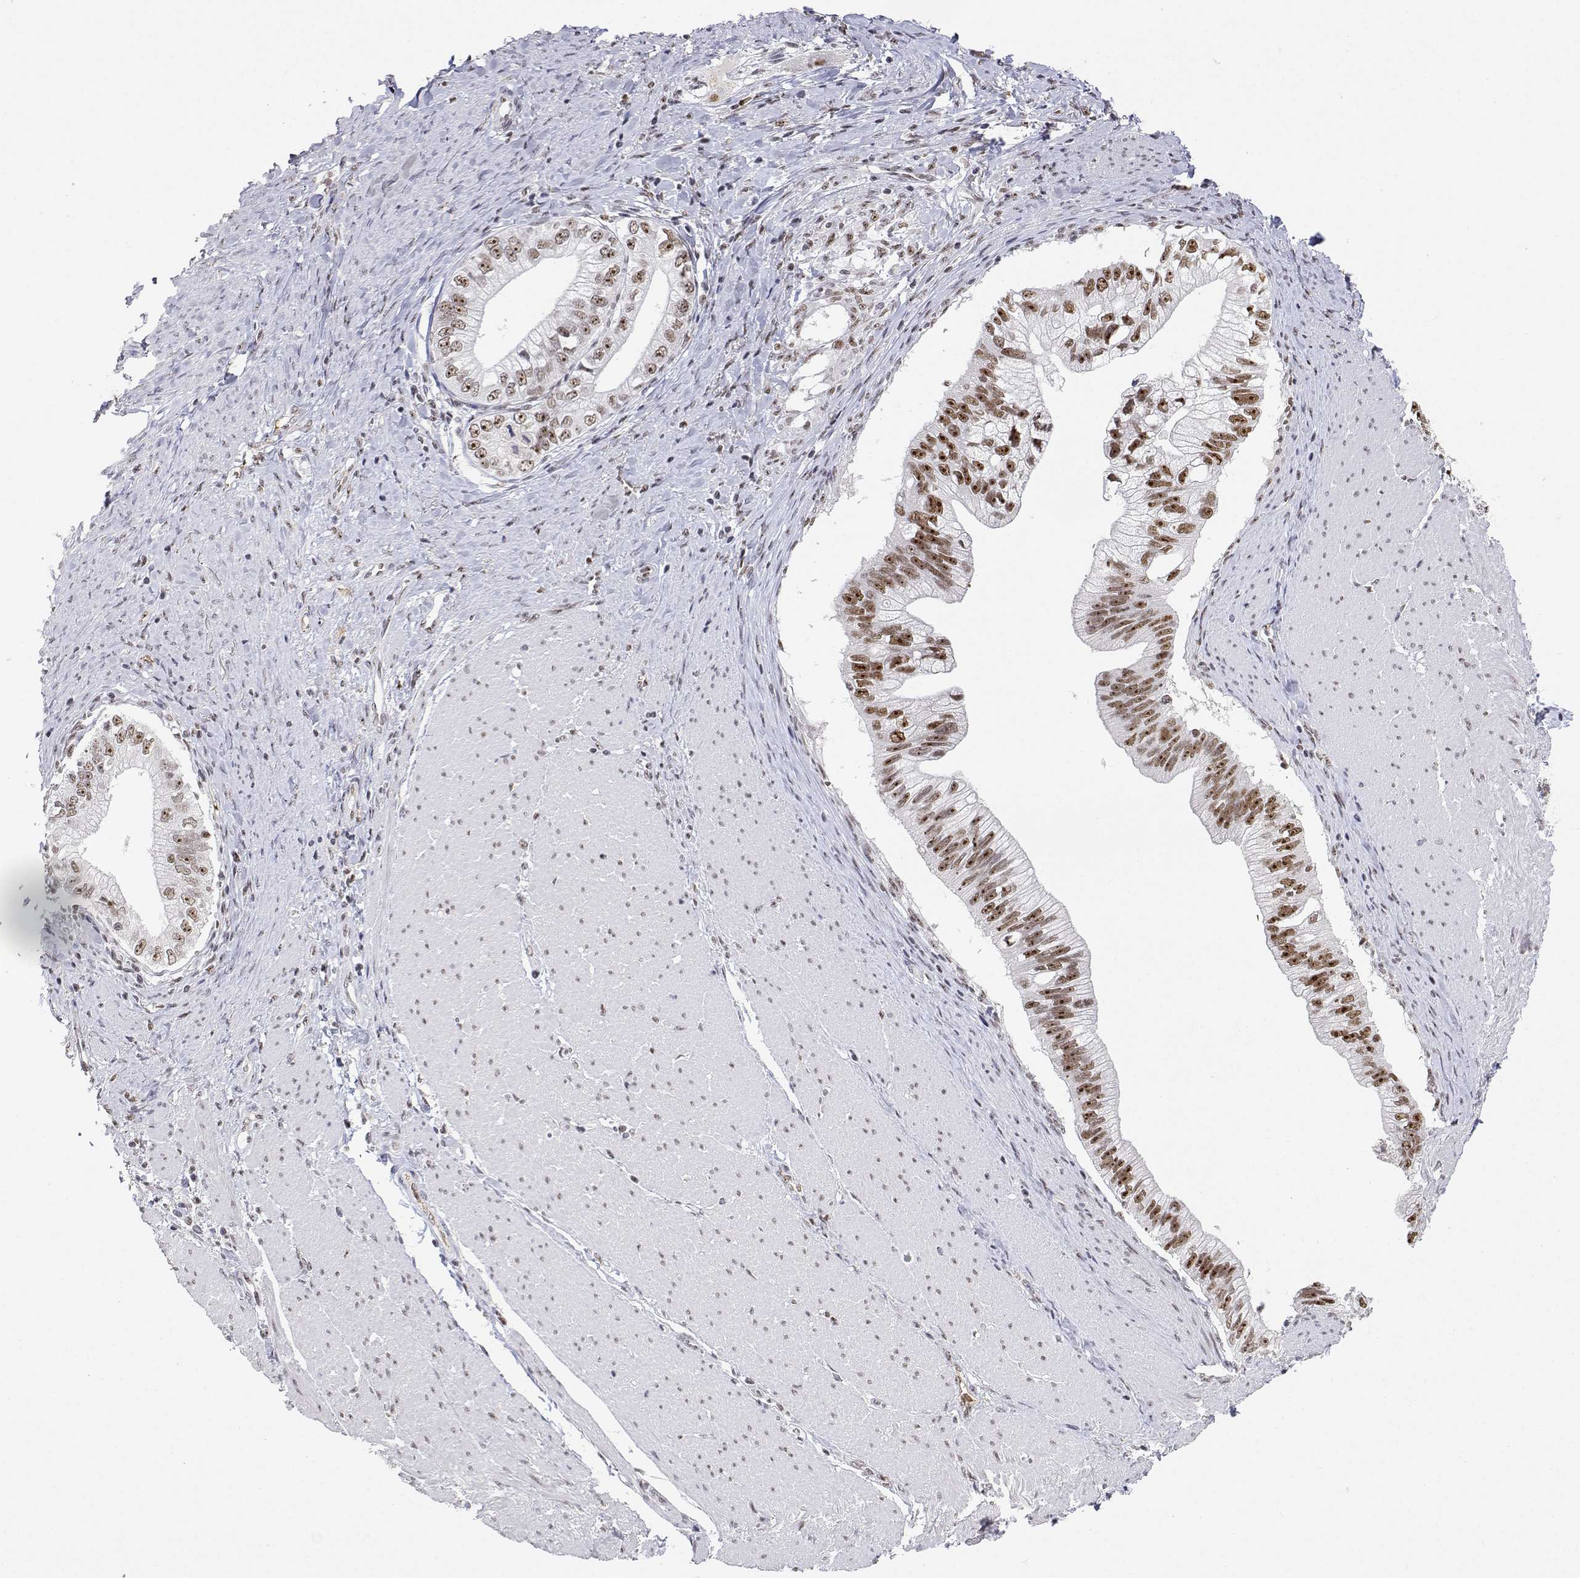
{"staining": {"intensity": "moderate", "quantity": ">75%", "location": "nuclear"}, "tissue": "pancreatic cancer", "cell_type": "Tumor cells", "image_type": "cancer", "snomed": [{"axis": "morphology", "description": "Adenocarcinoma, NOS"}, {"axis": "topography", "description": "Pancreas"}], "caption": "Pancreatic adenocarcinoma tissue demonstrates moderate nuclear staining in approximately >75% of tumor cells, visualized by immunohistochemistry. (IHC, brightfield microscopy, high magnification).", "gene": "ADAR", "patient": {"sex": "male", "age": 70}}